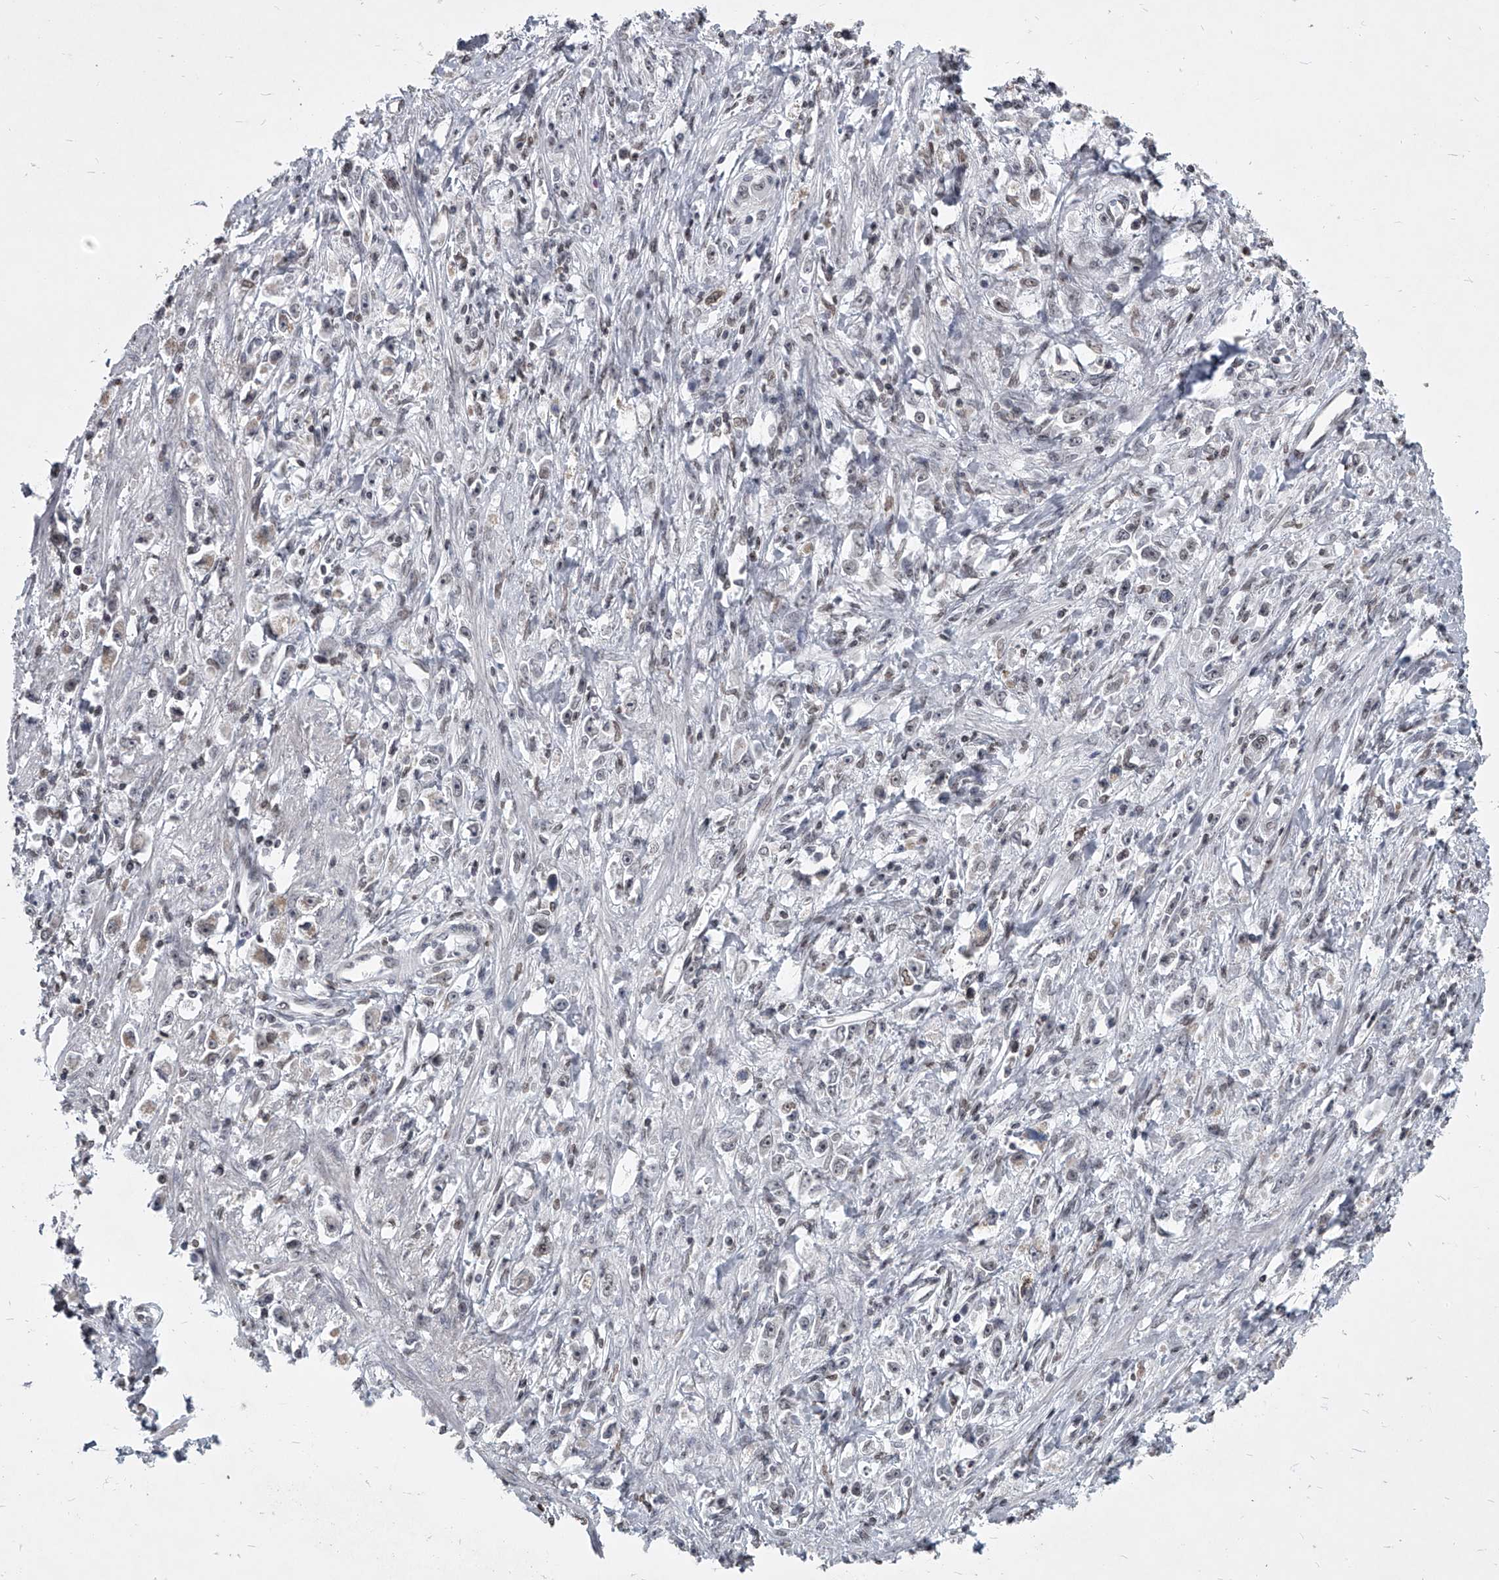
{"staining": {"intensity": "negative", "quantity": "none", "location": "none"}, "tissue": "stomach cancer", "cell_type": "Tumor cells", "image_type": "cancer", "snomed": [{"axis": "morphology", "description": "Adenocarcinoma, NOS"}, {"axis": "topography", "description": "Stomach"}], "caption": "The immunohistochemistry (IHC) histopathology image has no significant positivity in tumor cells of stomach cancer tissue.", "gene": "PPIL4", "patient": {"sex": "female", "age": 59}}